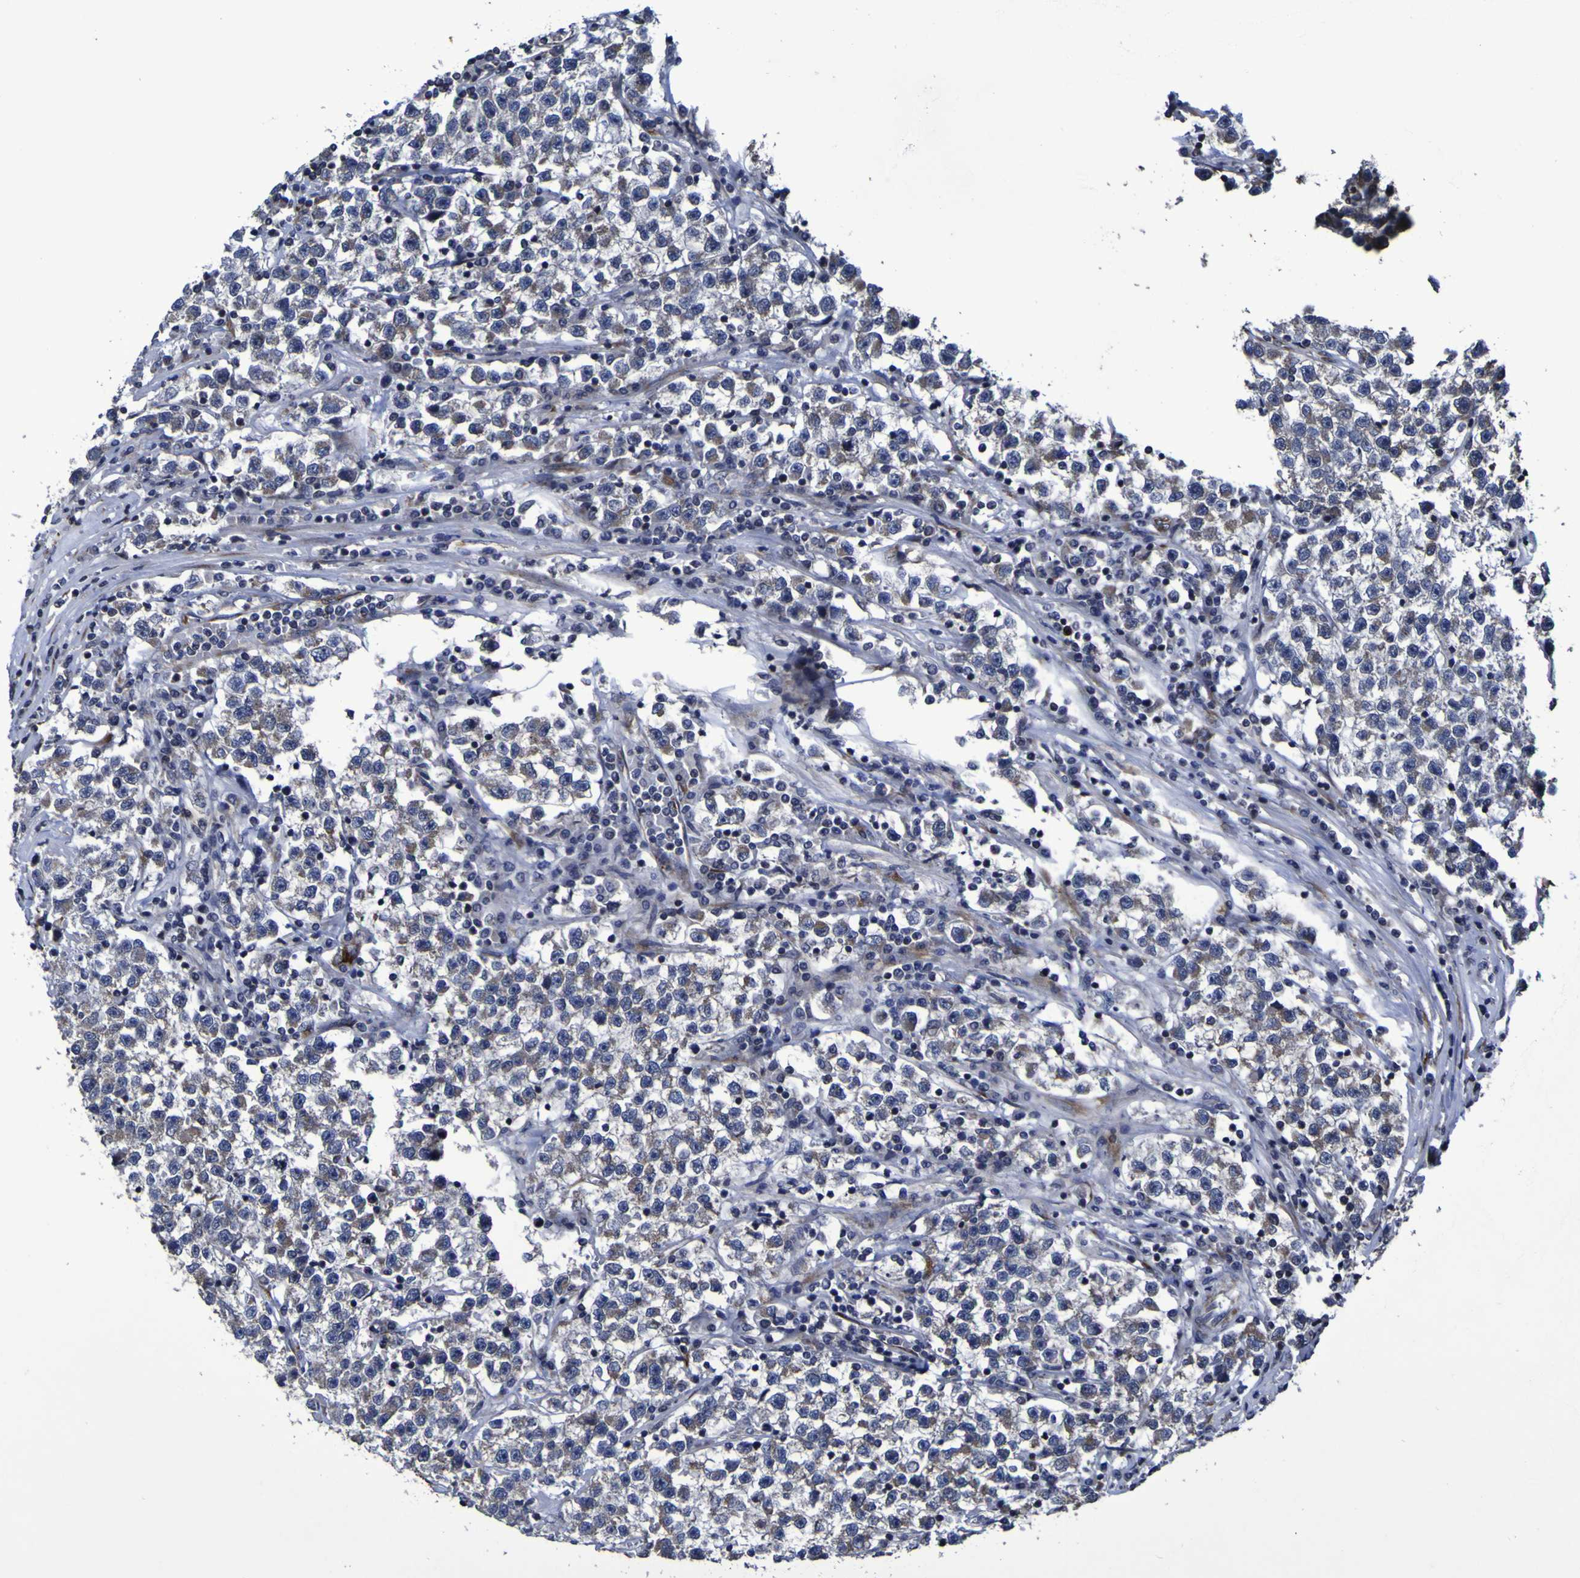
{"staining": {"intensity": "negative", "quantity": "none", "location": "none"}, "tissue": "testis cancer", "cell_type": "Tumor cells", "image_type": "cancer", "snomed": [{"axis": "morphology", "description": "Seminoma, NOS"}, {"axis": "topography", "description": "Testis"}], "caption": "Immunohistochemistry of testis cancer exhibits no positivity in tumor cells. (Stains: DAB (3,3'-diaminobenzidine) immunohistochemistry with hematoxylin counter stain, Microscopy: brightfield microscopy at high magnification).", "gene": "P3H1", "patient": {"sex": "male", "age": 22}}